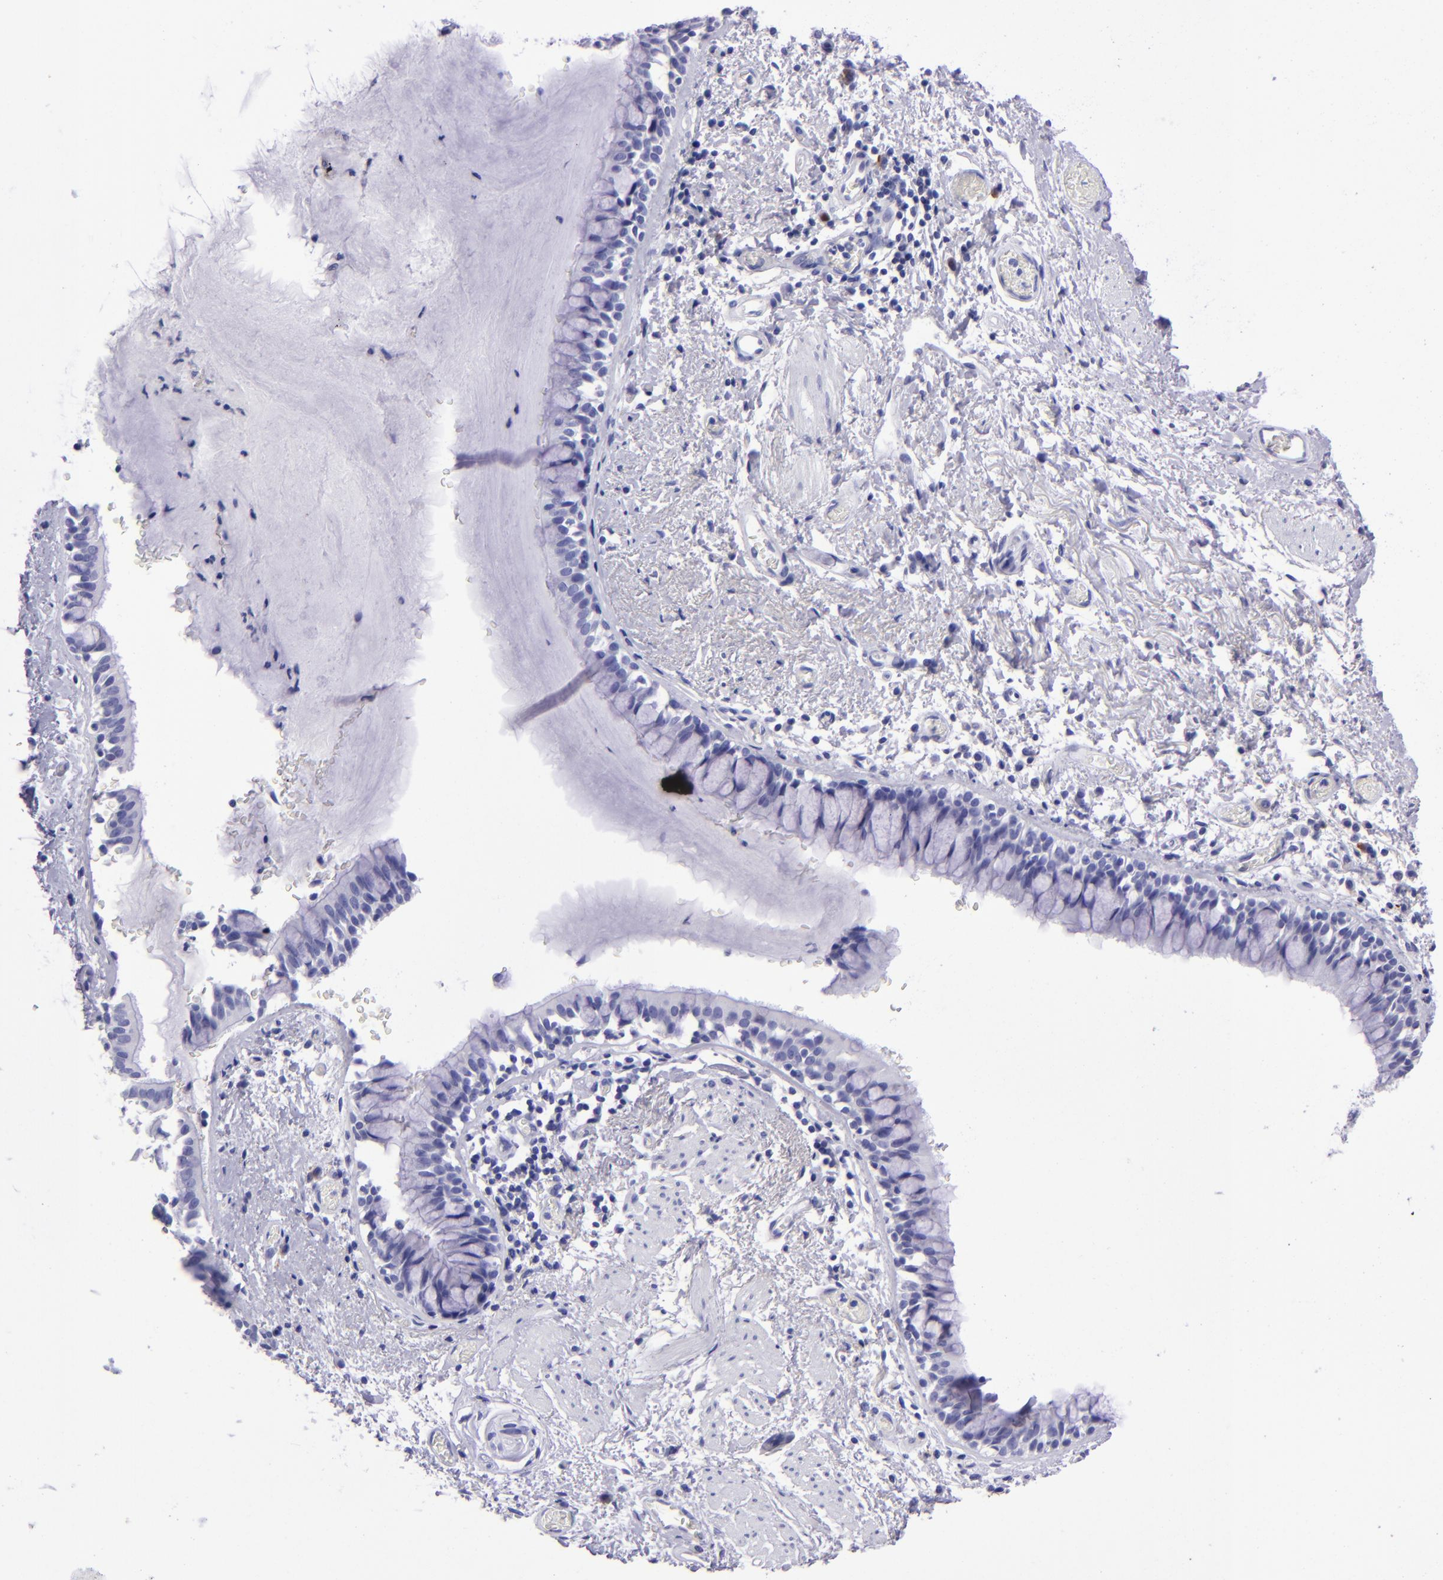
{"staining": {"intensity": "negative", "quantity": "none", "location": "none"}, "tissue": "bronchus", "cell_type": "Respiratory epithelial cells", "image_type": "normal", "snomed": [{"axis": "morphology", "description": "Normal tissue, NOS"}, {"axis": "topography", "description": "Lymph node of abdomen"}, {"axis": "topography", "description": "Lymph node of pelvis"}], "caption": "Micrograph shows no significant protein staining in respiratory epithelial cells of unremarkable bronchus.", "gene": "TYRP1", "patient": {"sex": "female", "age": 65}}